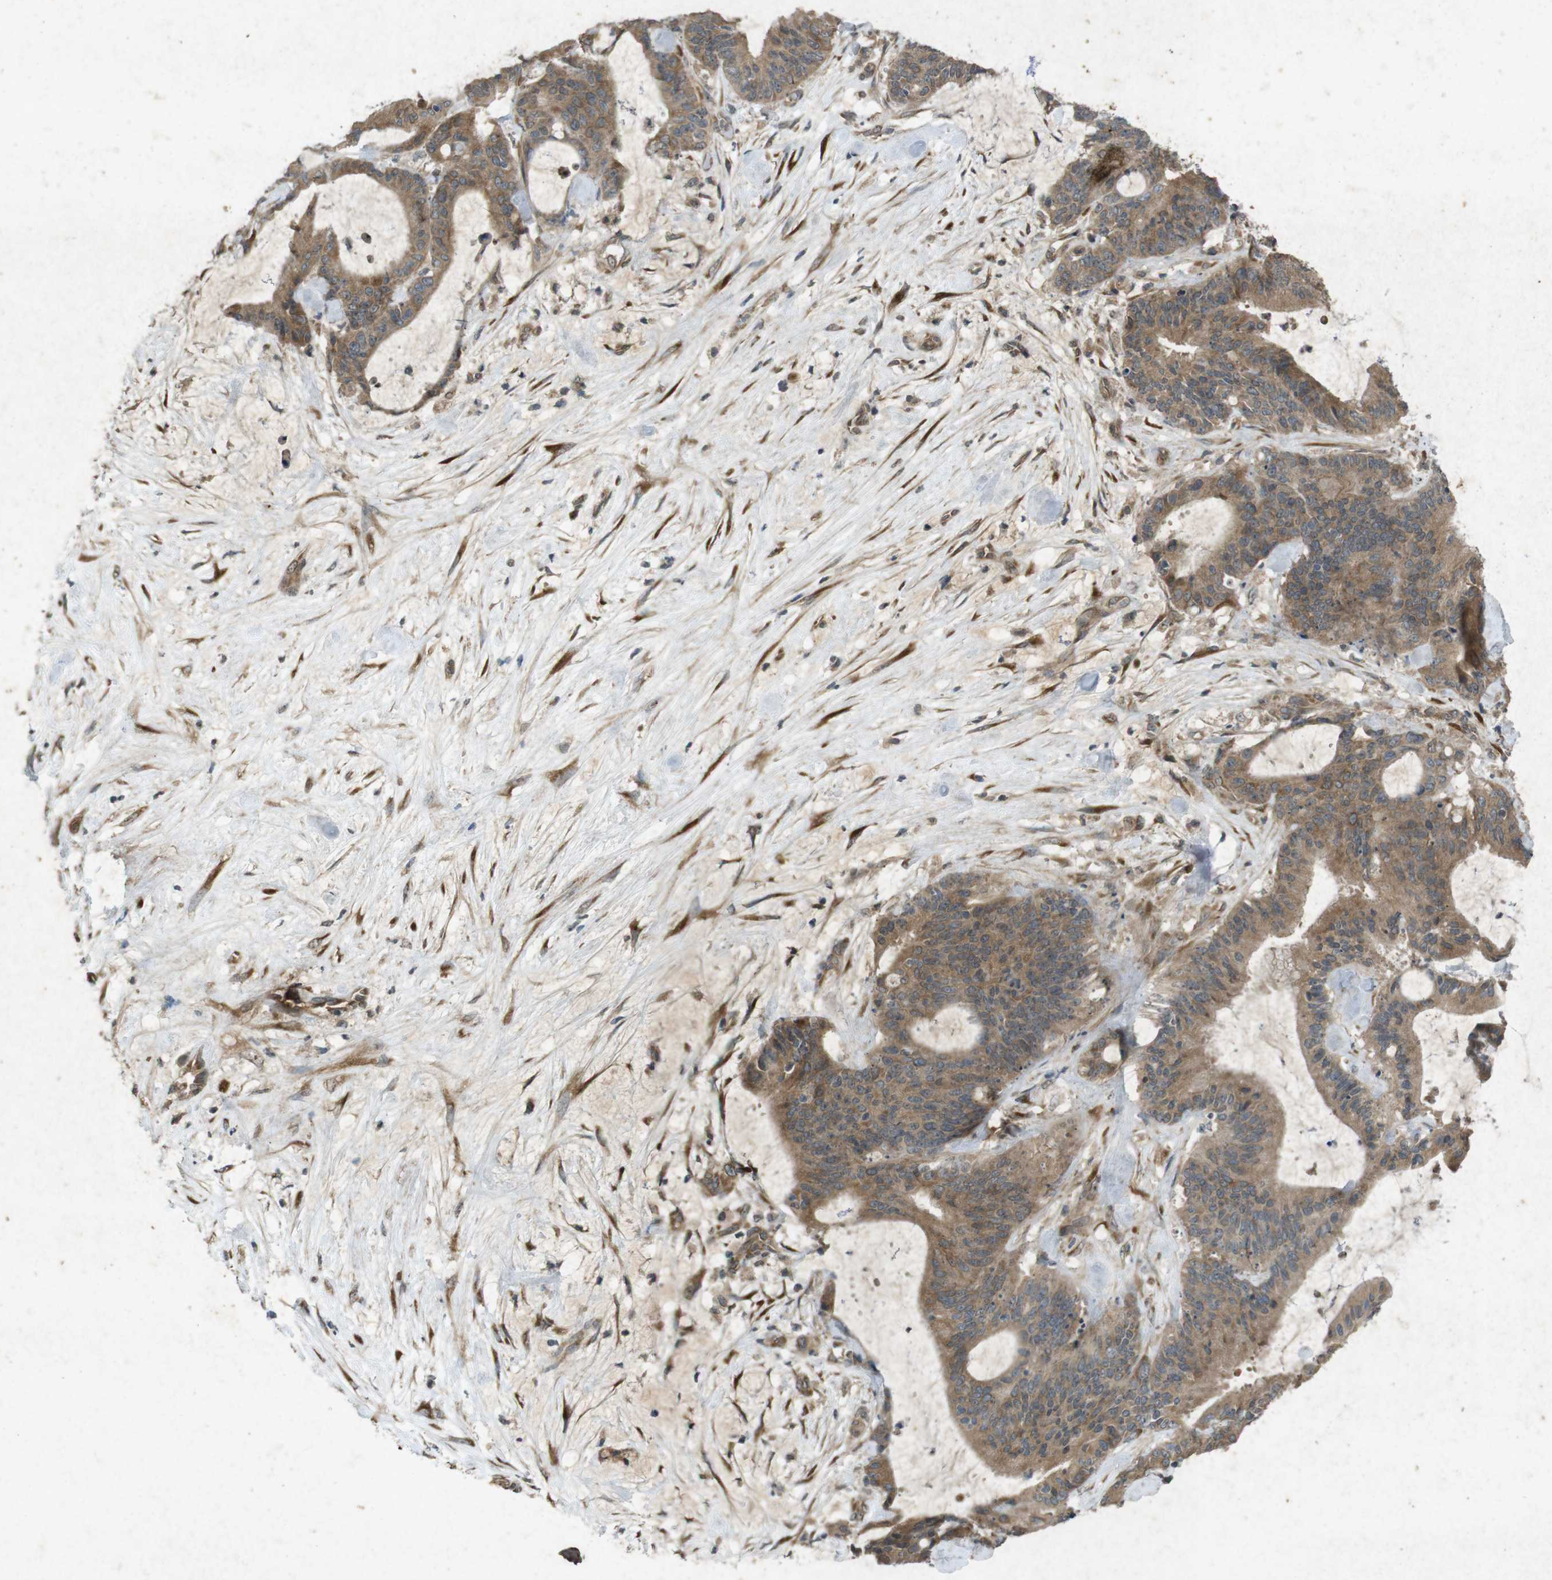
{"staining": {"intensity": "moderate", "quantity": ">75%", "location": "cytoplasmic/membranous"}, "tissue": "liver cancer", "cell_type": "Tumor cells", "image_type": "cancer", "snomed": [{"axis": "morphology", "description": "Cholangiocarcinoma"}, {"axis": "topography", "description": "Liver"}], "caption": "Liver cancer (cholangiocarcinoma) was stained to show a protein in brown. There is medium levels of moderate cytoplasmic/membranous positivity in about >75% of tumor cells.", "gene": "FLCN", "patient": {"sex": "female", "age": 73}}